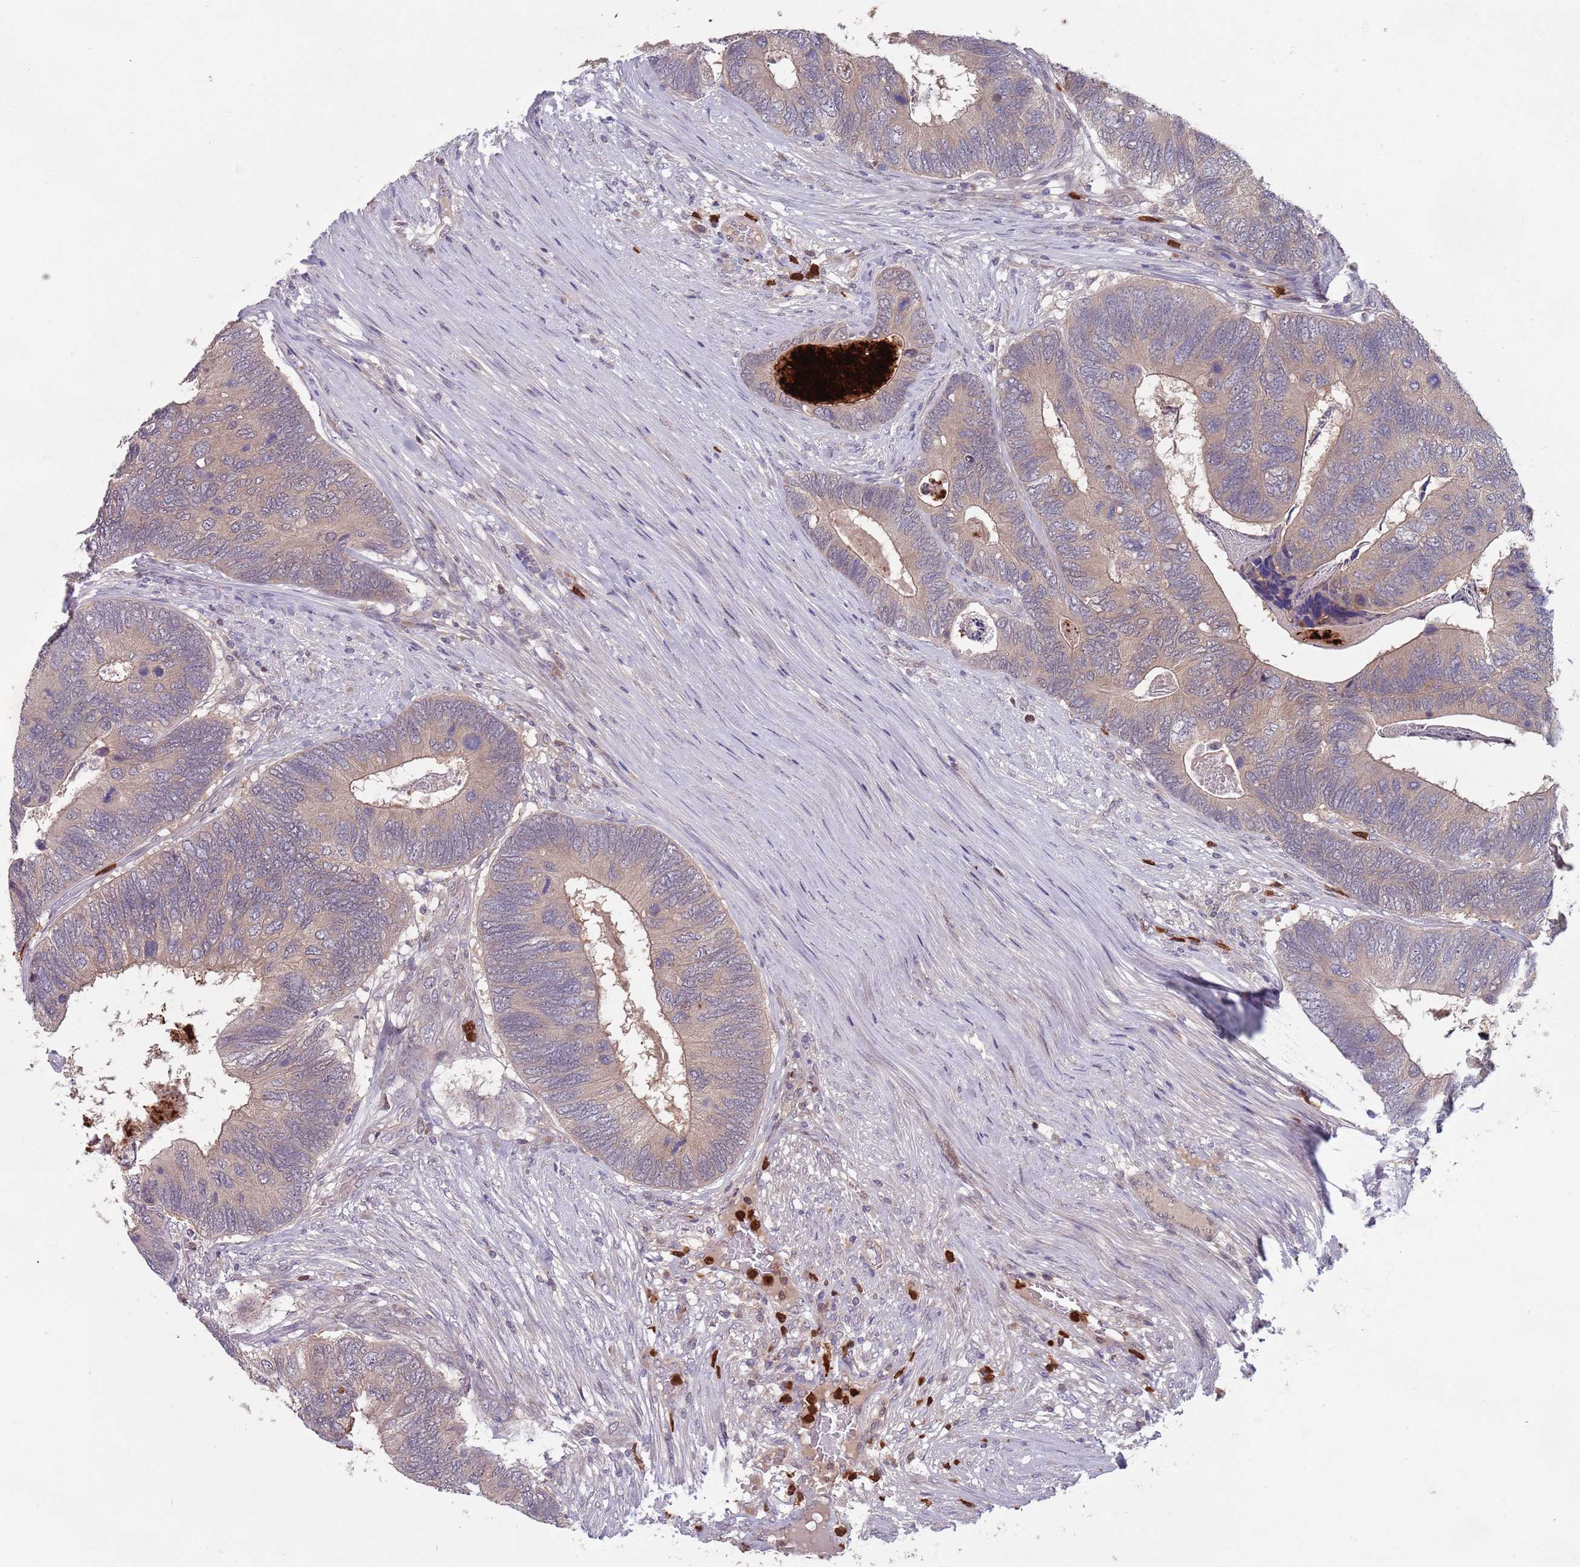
{"staining": {"intensity": "weak", "quantity": "25%-75%", "location": "cytoplasmic/membranous"}, "tissue": "colorectal cancer", "cell_type": "Tumor cells", "image_type": "cancer", "snomed": [{"axis": "morphology", "description": "Adenocarcinoma, NOS"}, {"axis": "topography", "description": "Colon"}], "caption": "Brown immunohistochemical staining in human adenocarcinoma (colorectal) reveals weak cytoplasmic/membranous staining in approximately 25%-75% of tumor cells.", "gene": "TYW1", "patient": {"sex": "female", "age": 67}}